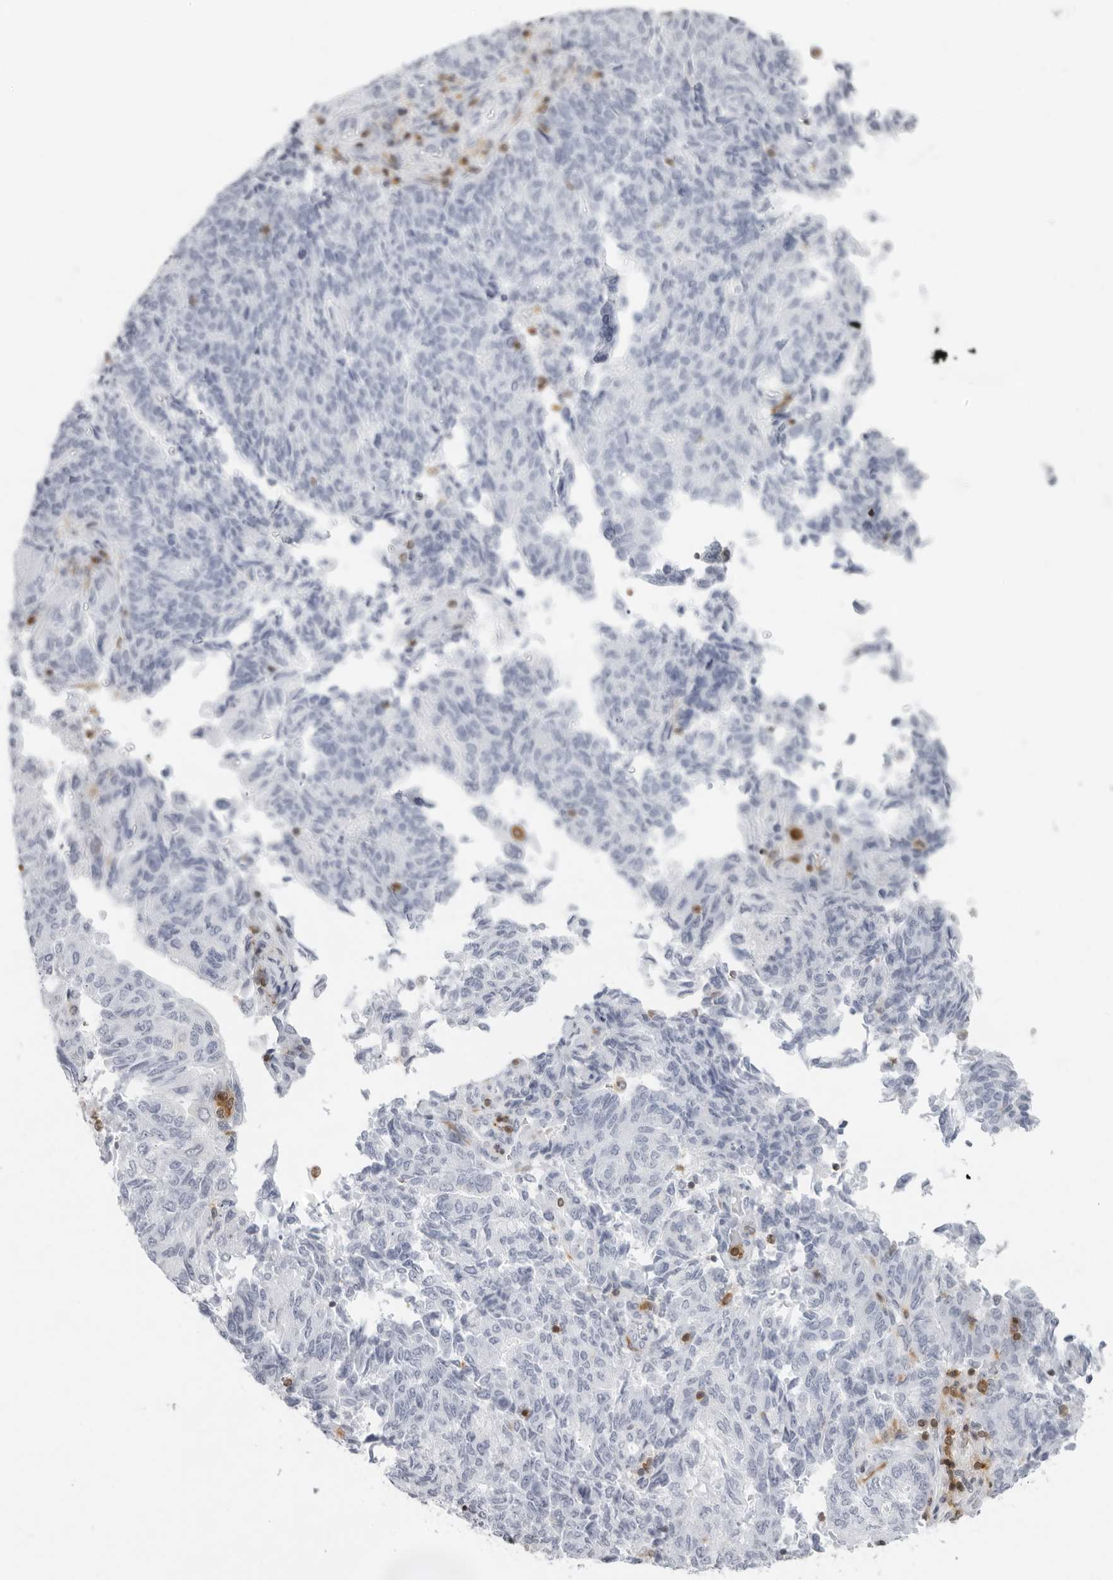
{"staining": {"intensity": "negative", "quantity": "none", "location": "none"}, "tissue": "endometrial cancer", "cell_type": "Tumor cells", "image_type": "cancer", "snomed": [{"axis": "morphology", "description": "Adenocarcinoma, NOS"}, {"axis": "topography", "description": "Endometrium"}], "caption": "Protein analysis of adenocarcinoma (endometrial) reveals no significant expression in tumor cells.", "gene": "FMNL1", "patient": {"sex": "female", "age": 80}}